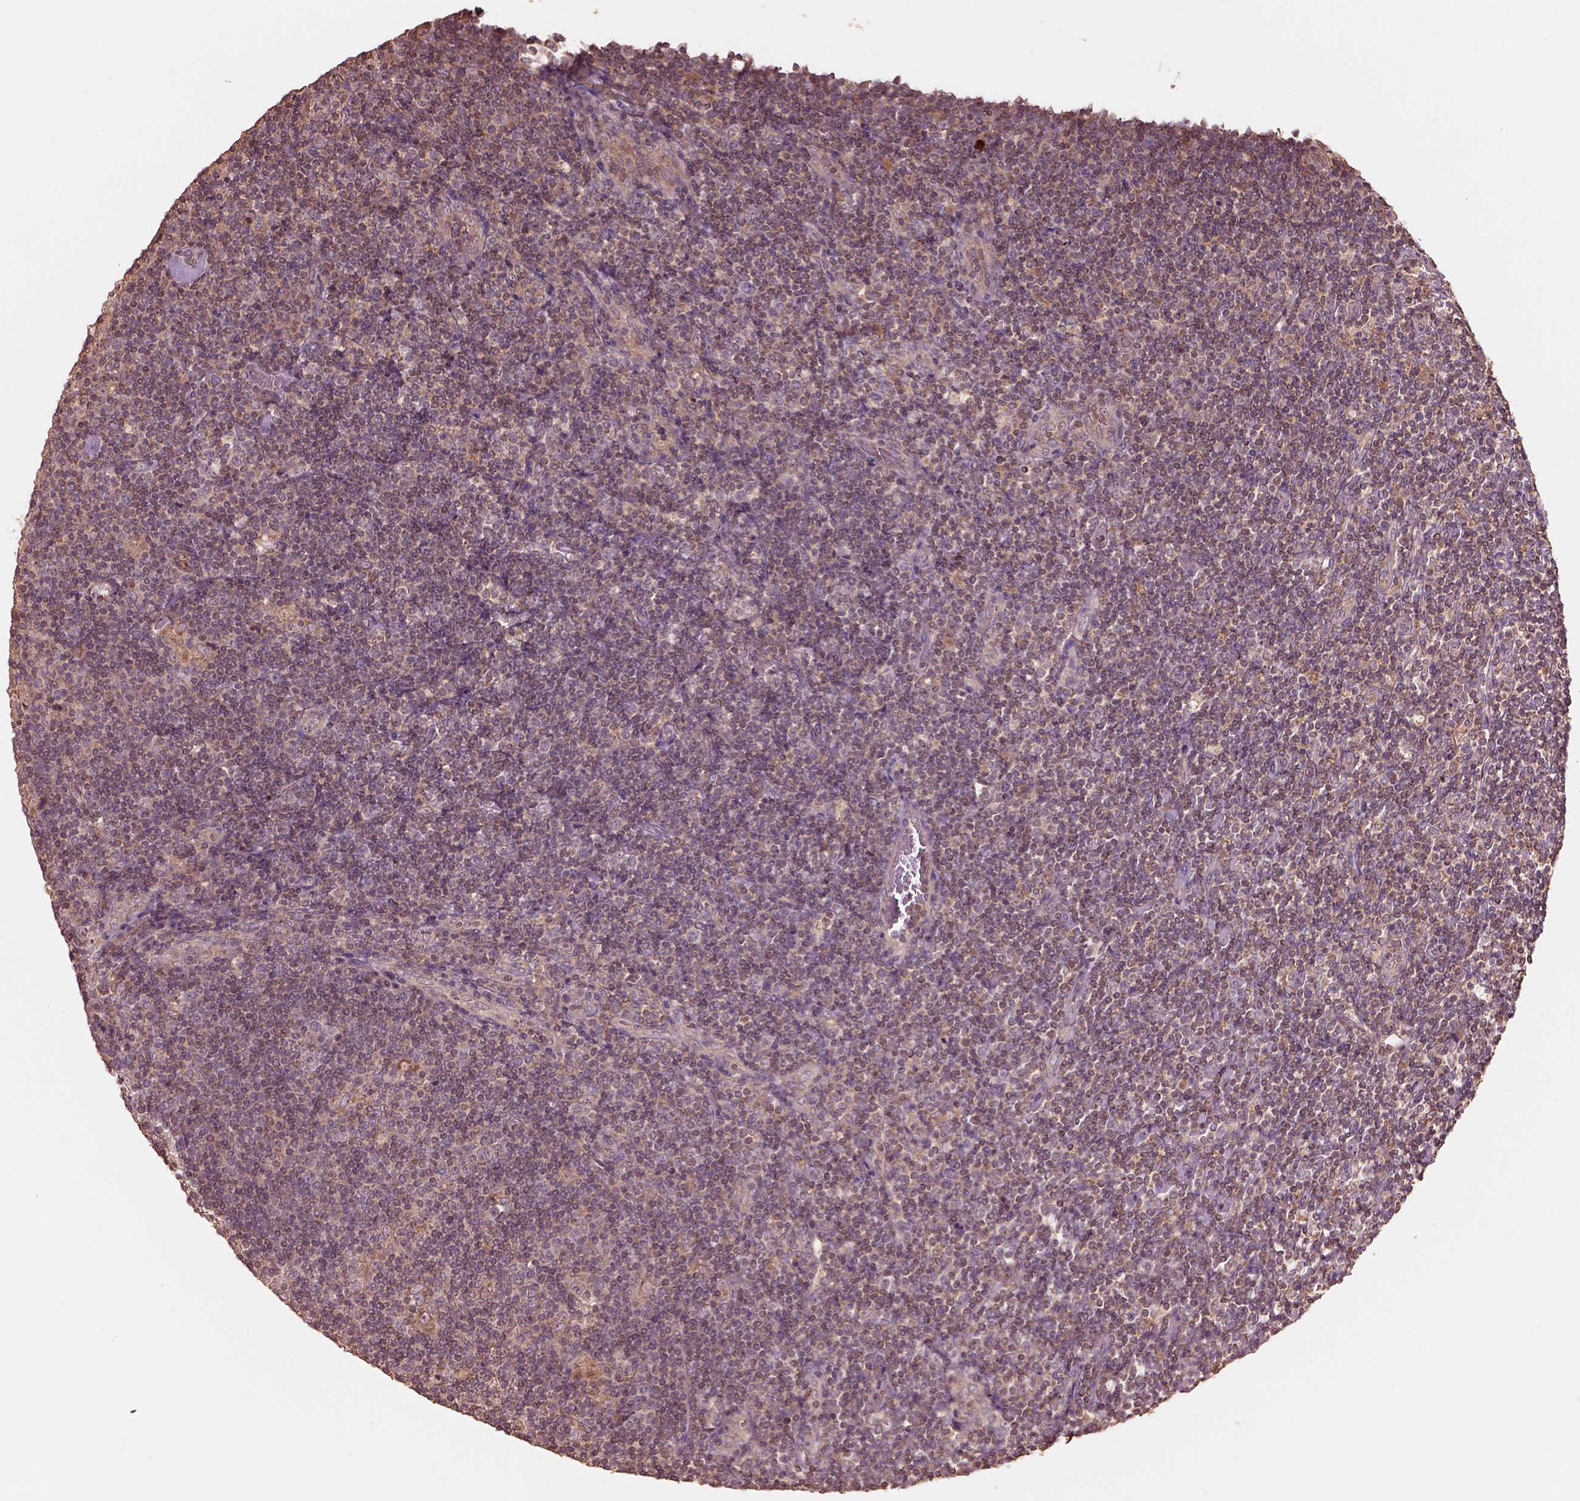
{"staining": {"intensity": "weak", "quantity": ">75%", "location": "cytoplasmic/membranous"}, "tissue": "lymphoma", "cell_type": "Tumor cells", "image_type": "cancer", "snomed": [{"axis": "morphology", "description": "Hodgkin's disease, NOS"}, {"axis": "topography", "description": "Lymph node"}], "caption": "Weak cytoplasmic/membranous positivity for a protein is seen in approximately >75% of tumor cells of lymphoma using immunohistochemistry (IHC).", "gene": "TRADD", "patient": {"sex": "male", "age": 40}}